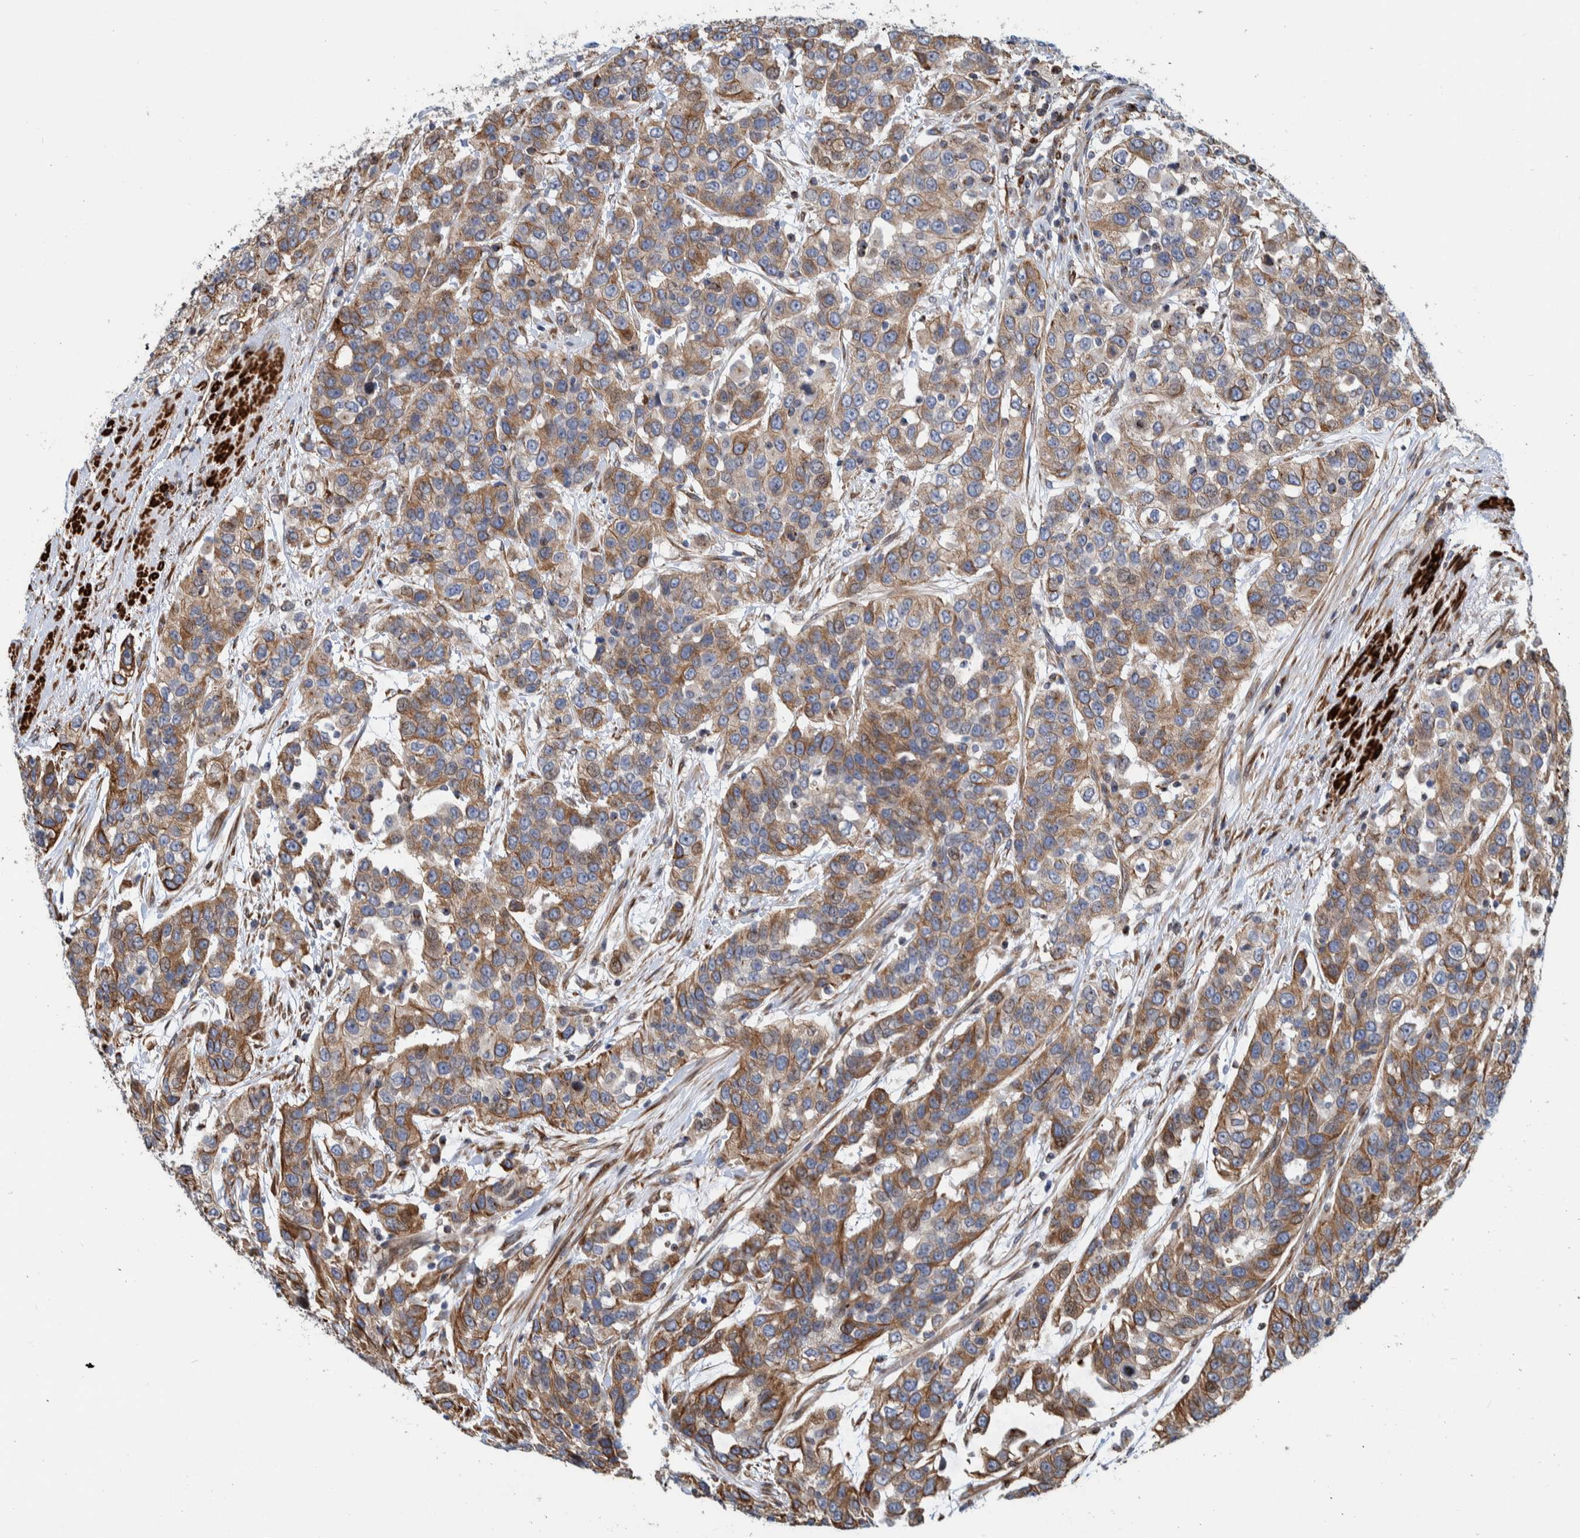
{"staining": {"intensity": "moderate", "quantity": ">75%", "location": "cytoplasmic/membranous"}, "tissue": "urothelial cancer", "cell_type": "Tumor cells", "image_type": "cancer", "snomed": [{"axis": "morphology", "description": "Urothelial carcinoma, High grade"}, {"axis": "topography", "description": "Urinary bladder"}], "caption": "This is an image of immunohistochemistry (IHC) staining of high-grade urothelial carcinoma, which shows moderate expression in the cytoplasmic/membranous of tumor cells.", "gene": "CCDC57", "patient": {"sex": "female", "age": 80}}